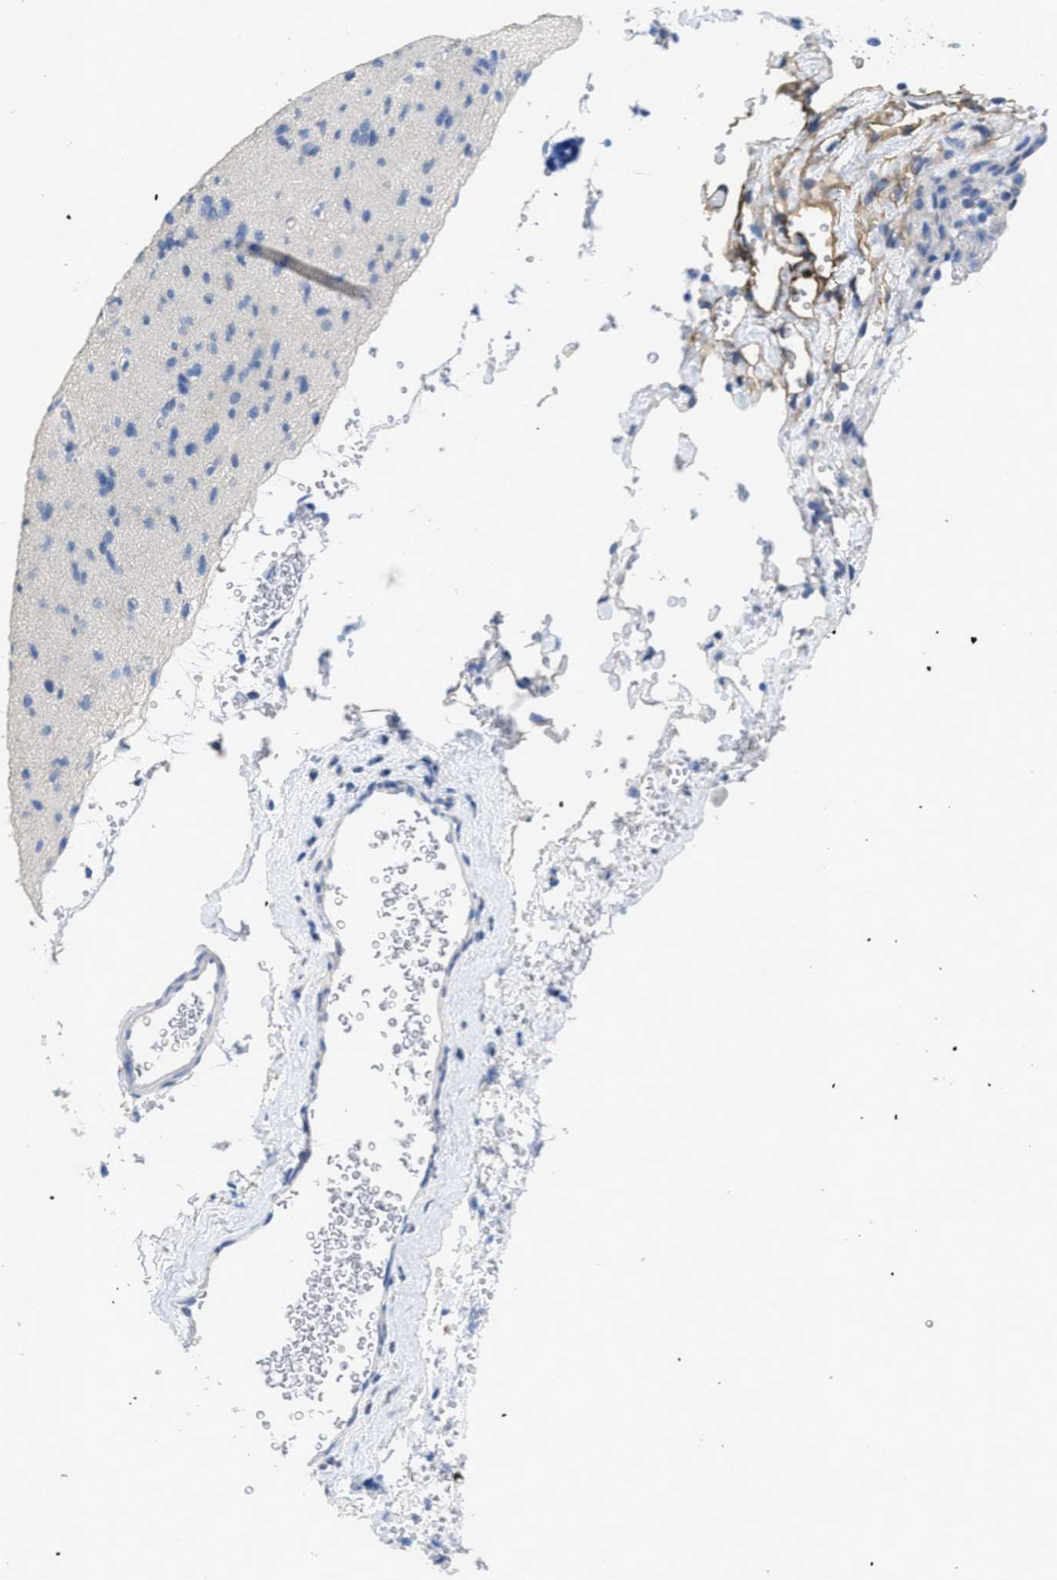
{"staining": {"intensity": "negative", "quantity": "none", "location": "none"}, "tissue": "glioma", "cell_type": "Tumor cells", "image_type": "cancer", "snomed": [{"axis": "morphology", "description": "Glioma, malignant, Low grade"}, {"axis": "topography", "description": "Brain"}], "caption": "Tumor cells show no significant protein staining in glioma.", "gene": "CA9", "patient": {"sex": "female", "age": 22}}